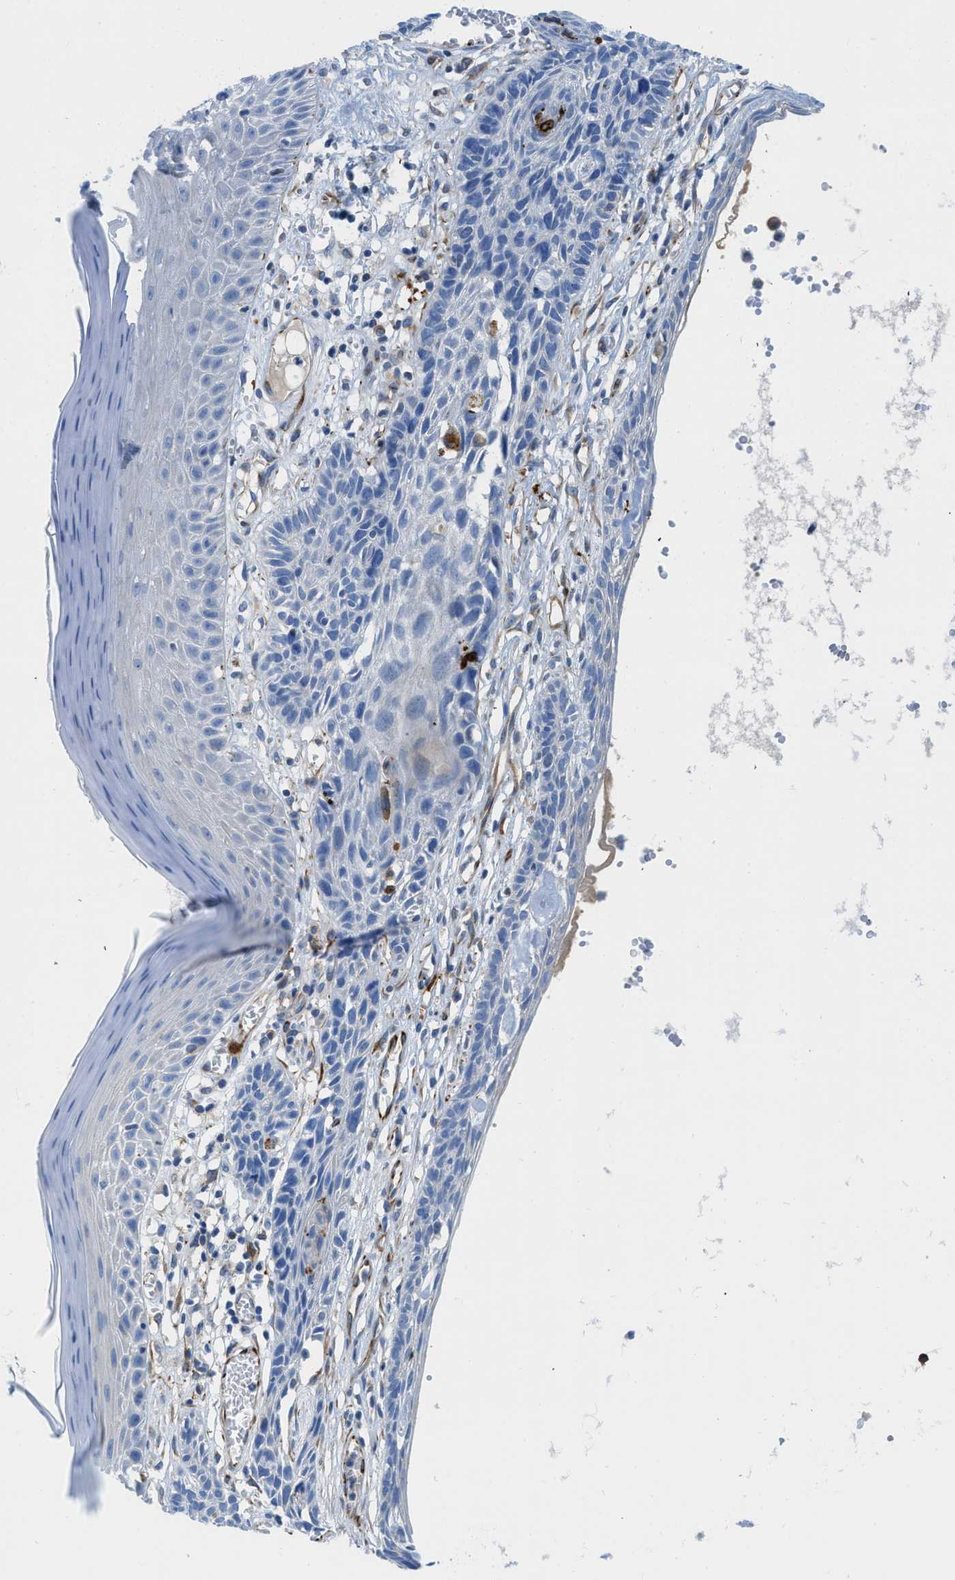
{"staining": {"intensity": "negative", "quantity": "none", "location": "none"}, "tissue": "skin cancer", "cell_type": "Tumor cells", "image_type": "cancer", "snomed": [{"axis": "morphology", "description": "Basal cell carcinoma"}, {"axis": "topography", "description": "Skin"}], "caption": "This is an immunohistochemistry (IHC) image of skin cancer (basal cell carcinoma). There is no expression in tumor cells.", "gene": "XCR1", "patient": {"sex": "male", "age": 67}}